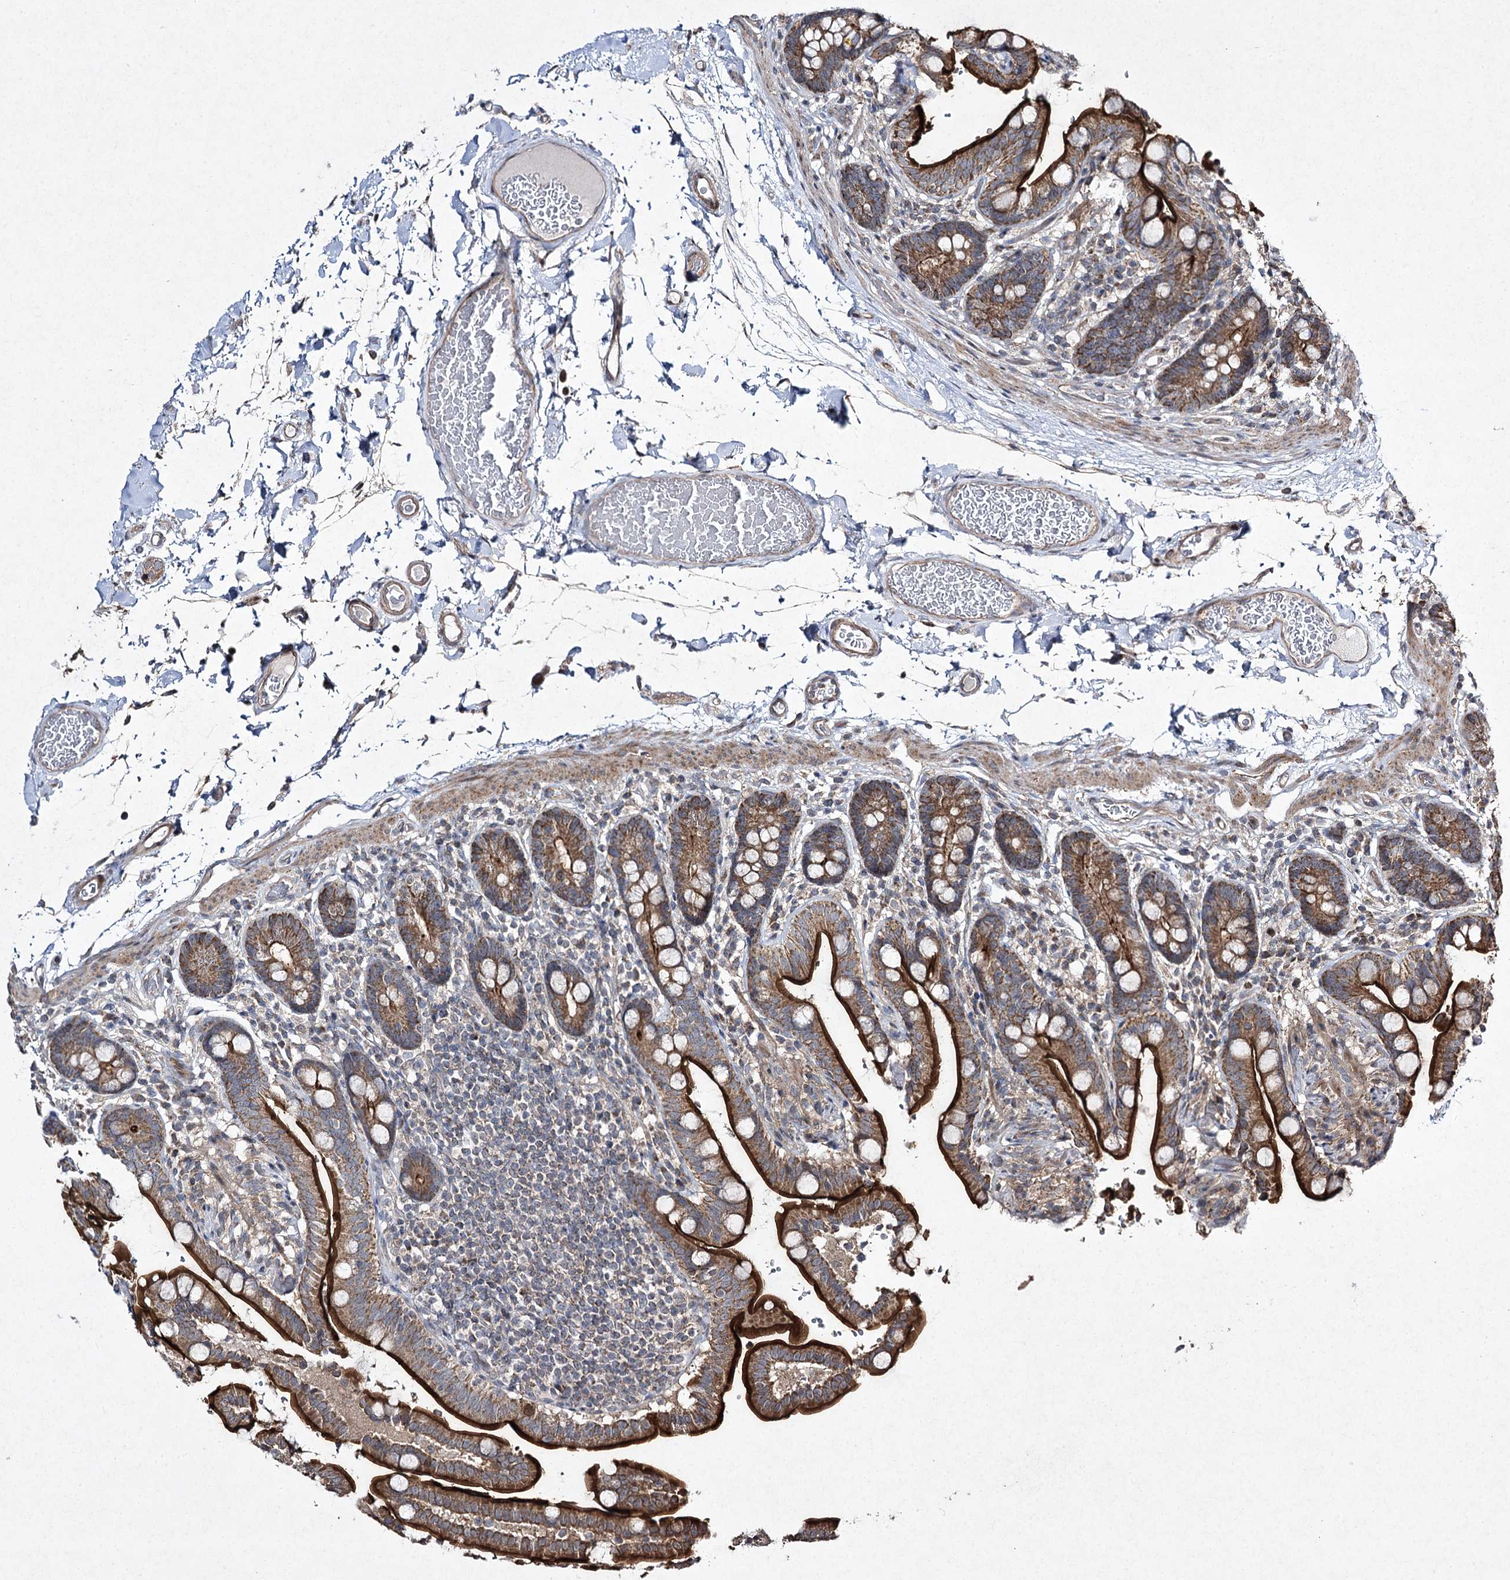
{"staining": {"intensity": "moderate", "quantity": ">75%", "location": "cytoplasmic/membranous"}, "tissue": "colon", "cell_type": "Endothelial cells", "image_type": "normal", "snomed": [{"axis": "morphology", "description": "Normal tissue, NOS"}, {"axis": "topography", "description": "Smooth muscle"}, {"axis": "topography", "description": "Colon"}], "caption": "Colon stained for a protein (brown) demonstrates moderate cytoplasmic/membranous positive expression in approximately >75% of endothelial cells.", "gene": "FANCL", "patient": {"sex": "male", "age": 73}}